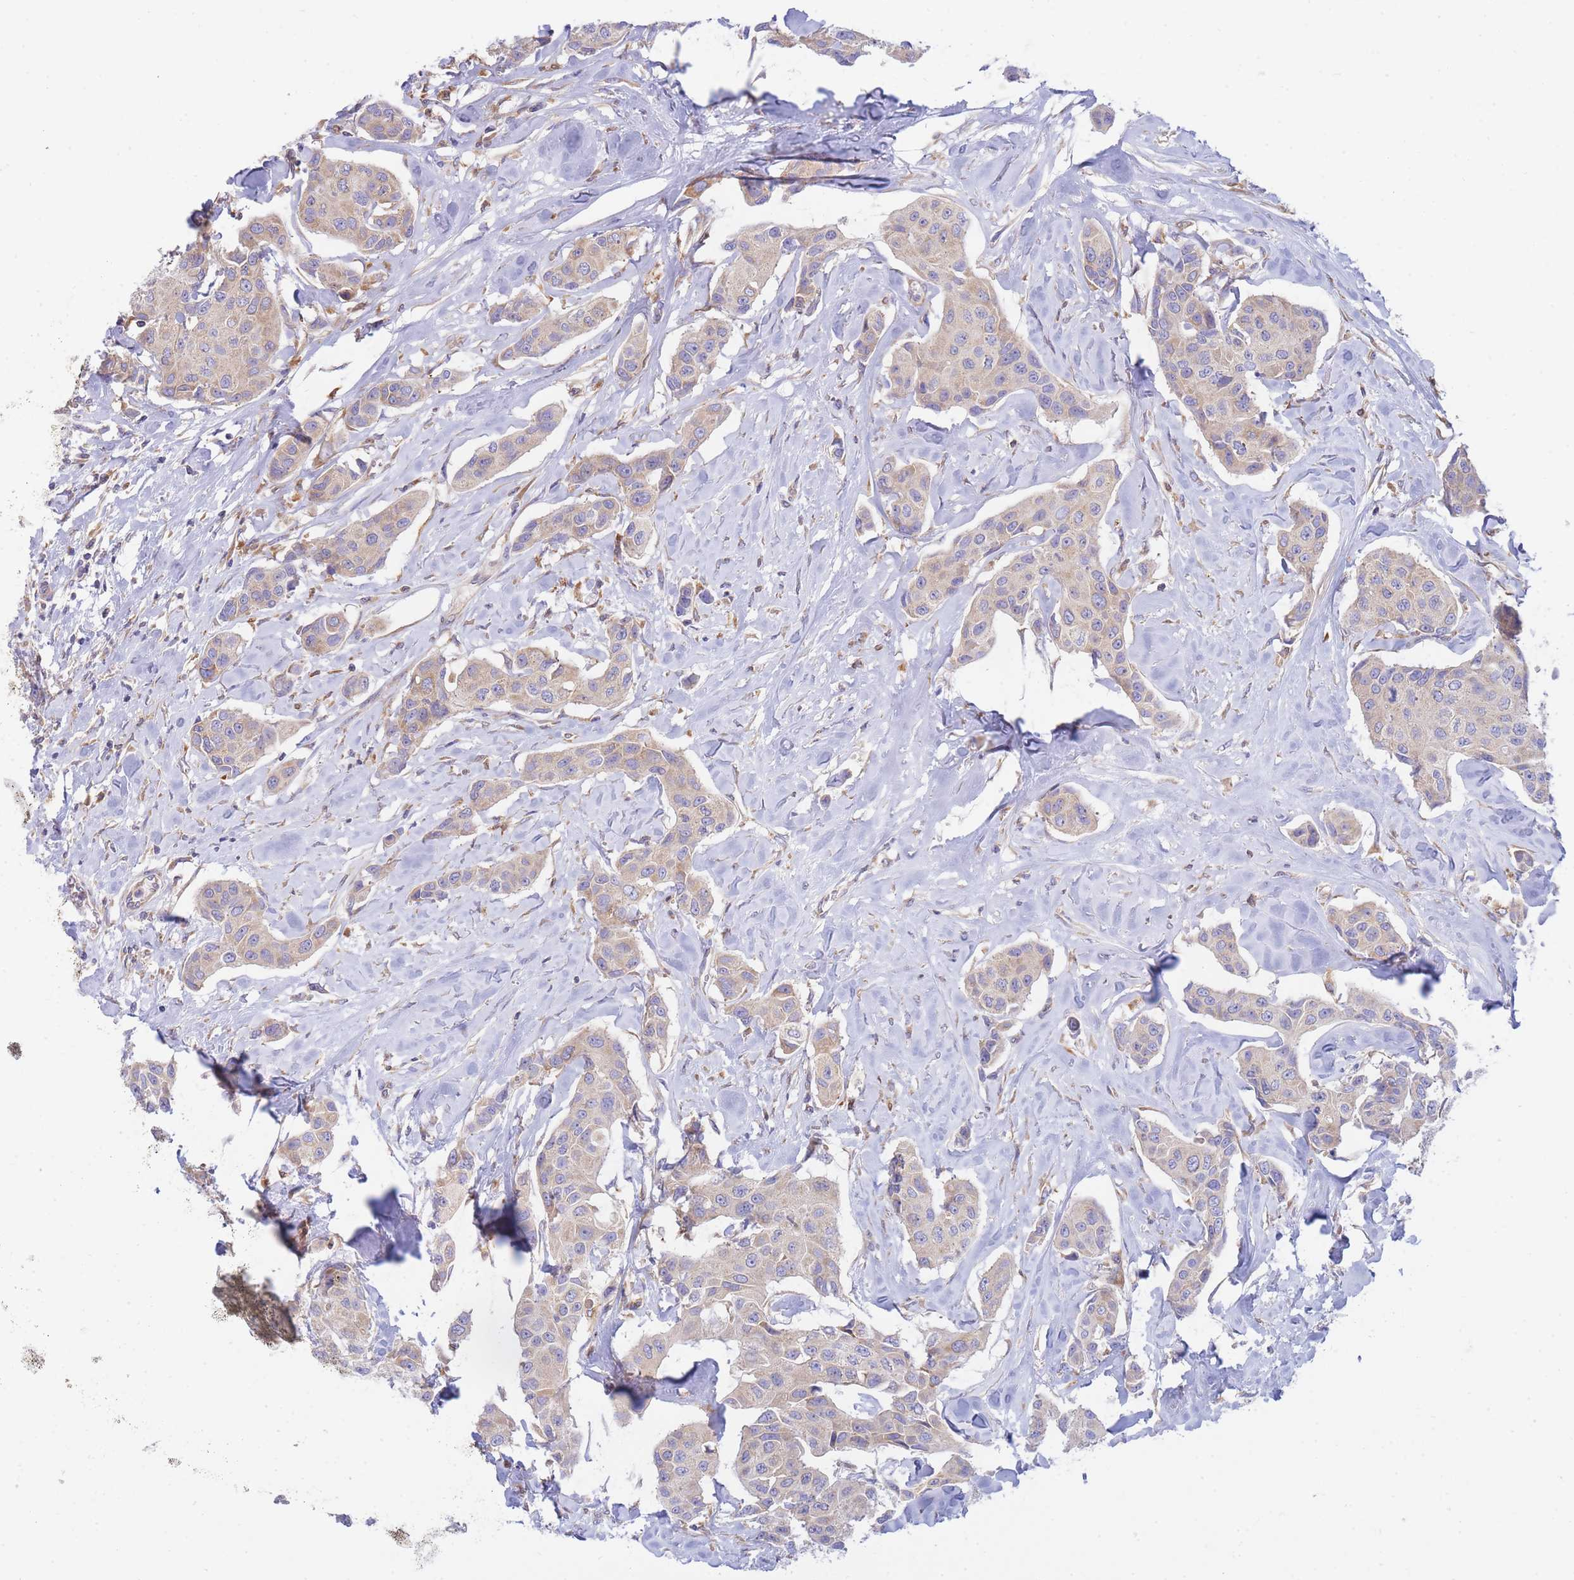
{"staining": {"intensity": "moderate", "quantity": "25%-75%", "location": "cytoplasmic/membranous"}, "tissue": "breast cancer", "cell_type": "Tumor cells", "image_type": "cancer", "snomed": [{"axis": "morphology", "description": "Duct carcinoma"}, {"axis": "topography", "description": "Breast"}, {"axis": "topography", "description": "Lymph node"}], "caption": "This photomicrograph reveals breast cancer (invasive ductal carcinoma) stained with IHC to label a protein in brown. The cytoplasmic/membranous of tumor cells show moderate positivity for the protein. Nuclei are counter-stained blue.", "gene": "SH2B2", "patient": {"sex": "female", "age": 80}}